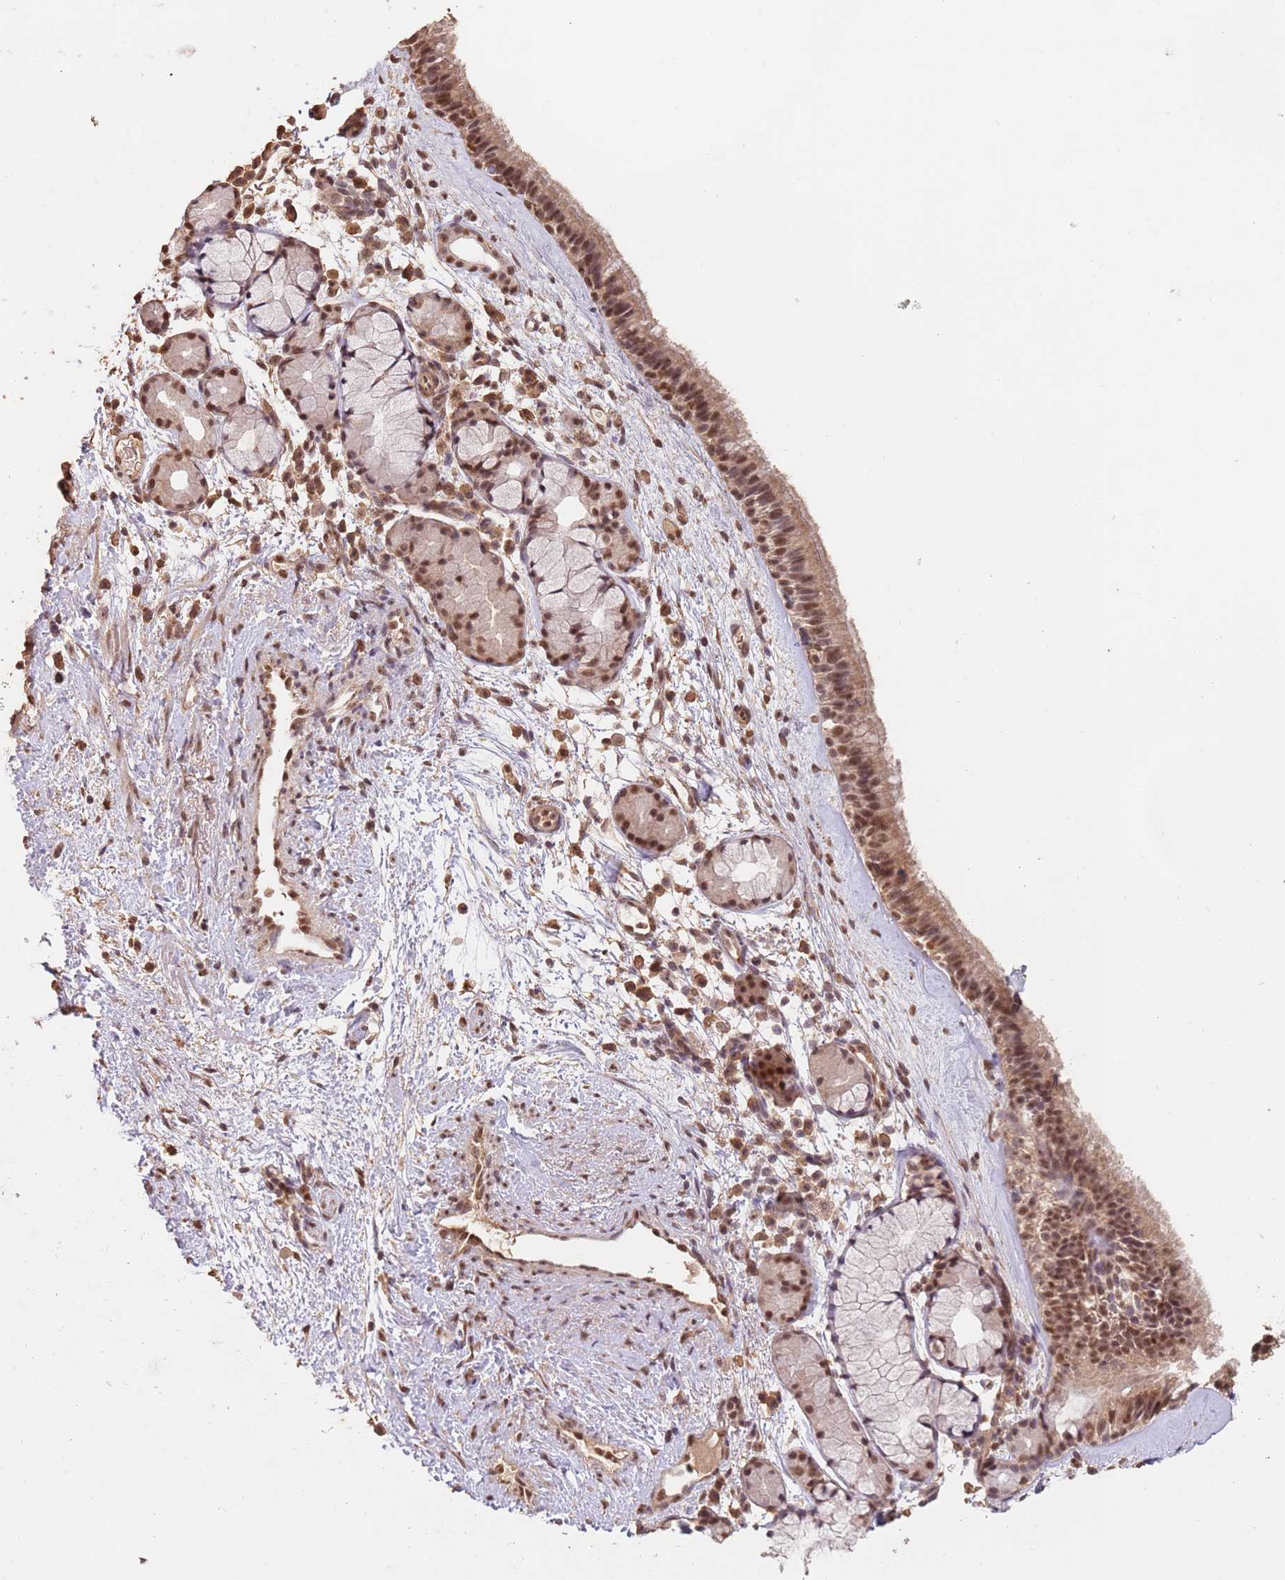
{"staining": {"intensity": "moderate", "quantity": ">75%", "location": "cytoplasmic/membranous,nuclear"}, "tissue": "nasopharynx", "cell_type": "Respiratory epithelial cells", "image_type": "normal", "snomed": [{"axis": "morphology", "description": "Normal tissue, NOS"}, {"axis": "topography", "description": "Nasopharynx"}], "caption": "Moderate cytoplasmic/membranous,nuclear positivity for a protein is appreciated in approximately >75% of respiratory epithelial cells of benign nasopharynx using immunohistochemistry.", "gene": "RFXANK", "patient": {"sex": "female", "age": 81}}